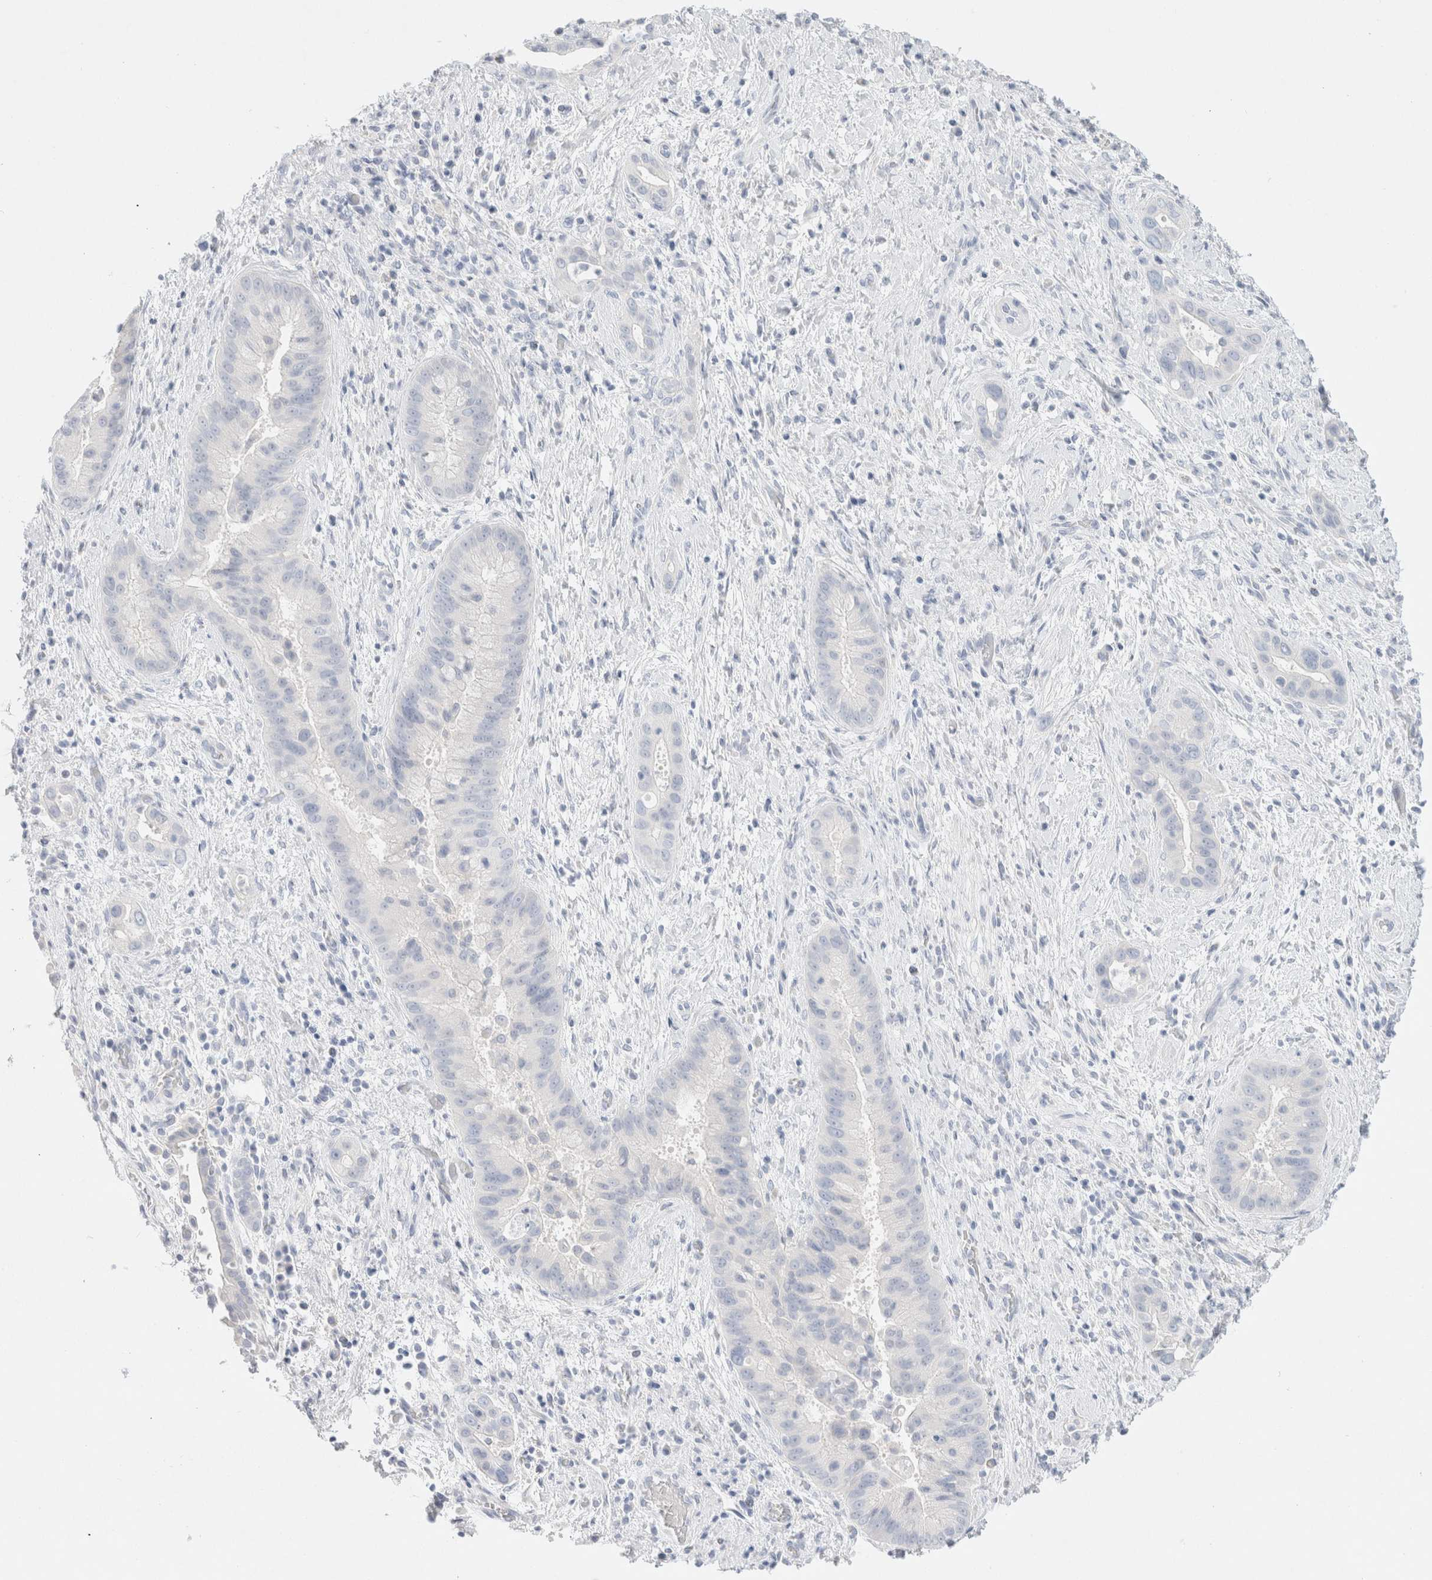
{"staining": {"intensity": "negative", "quantity": "none", "location": "none"}, "tissue": "liver cancer", "cell_type": "Tumor cells", "image_type": "cancer", "snomed": [{"axis": "morphology", "description": "Cholangiocarcinoma"}, {"axis": "topography", "description": "Liver"}], "caption": "A high-resolution photomicrograph shows immunohistochemistry staining of liver cancer, which shows no significant positivity in tumor cells.", "gene": "CPQ", "patient": {"sex": "female", "age": 54}}